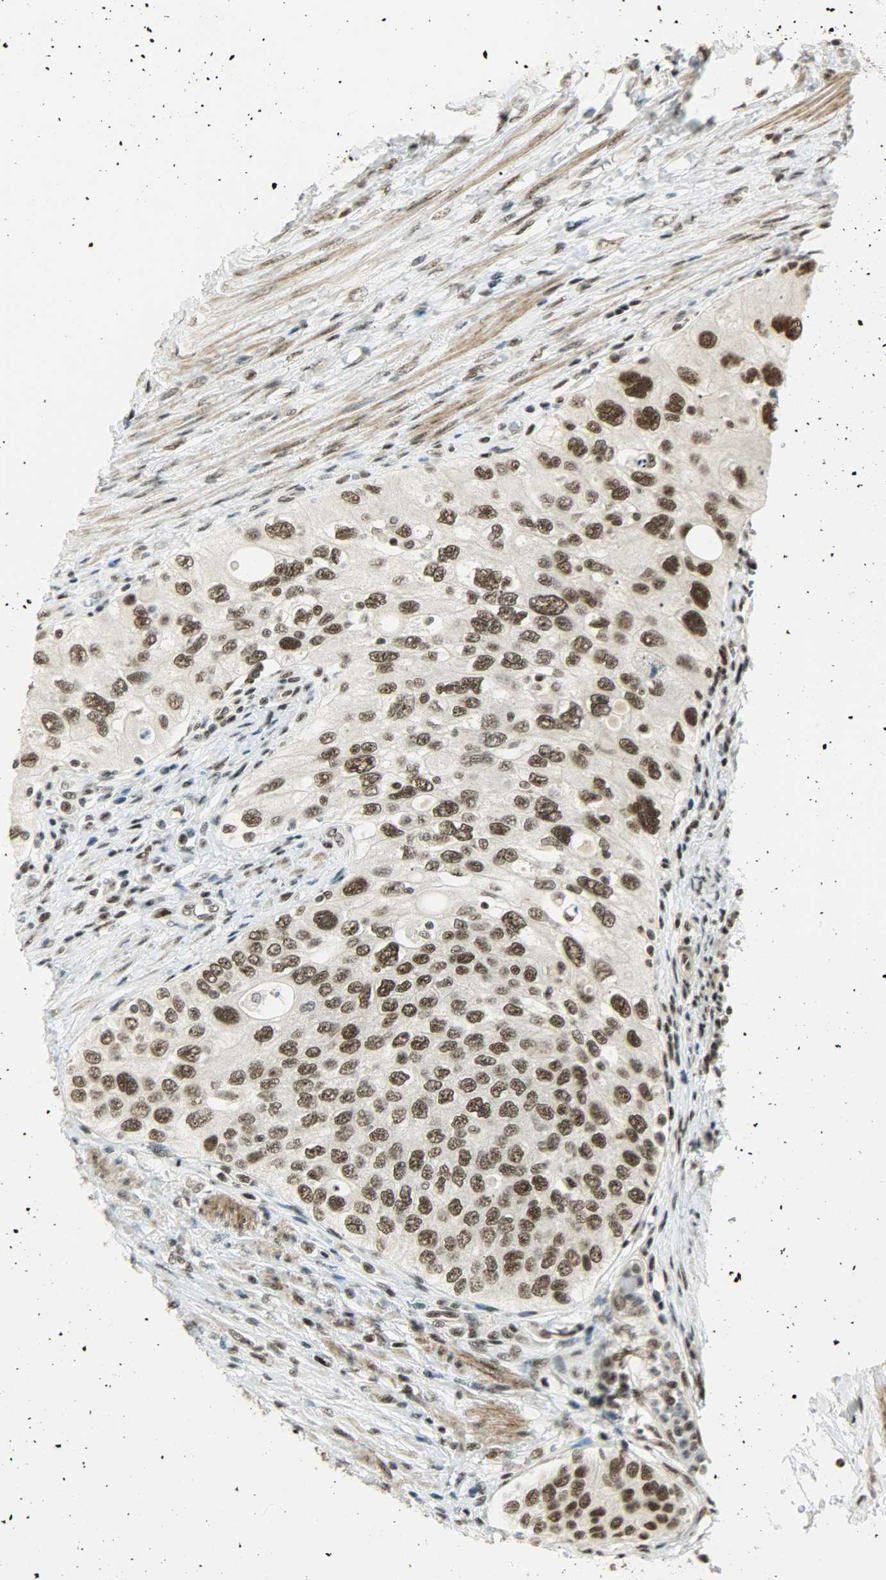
{"staining": {"intensity": "strong", "quantity": ">75%", "location": "nuclear"}, "tissue": "urothelial cancer", "cell_type": "Tumor cells", "image_type": "cancer", "snomed": [{"axis": "morphology", "description": "Urothelial carcinoma, High grade"}, {"axis": "topography", "description": "Urinary bladder"}], "caption": "Immunohistochemical staining of human urothelial cancer displays strong nuclear protein positivity in about >75% of tumor cells. The protein of interest is shown in brown color, while the nuclei are stained blue.", "gene": "SUGP1", "patient": {"sex": "female", "age": 56}}